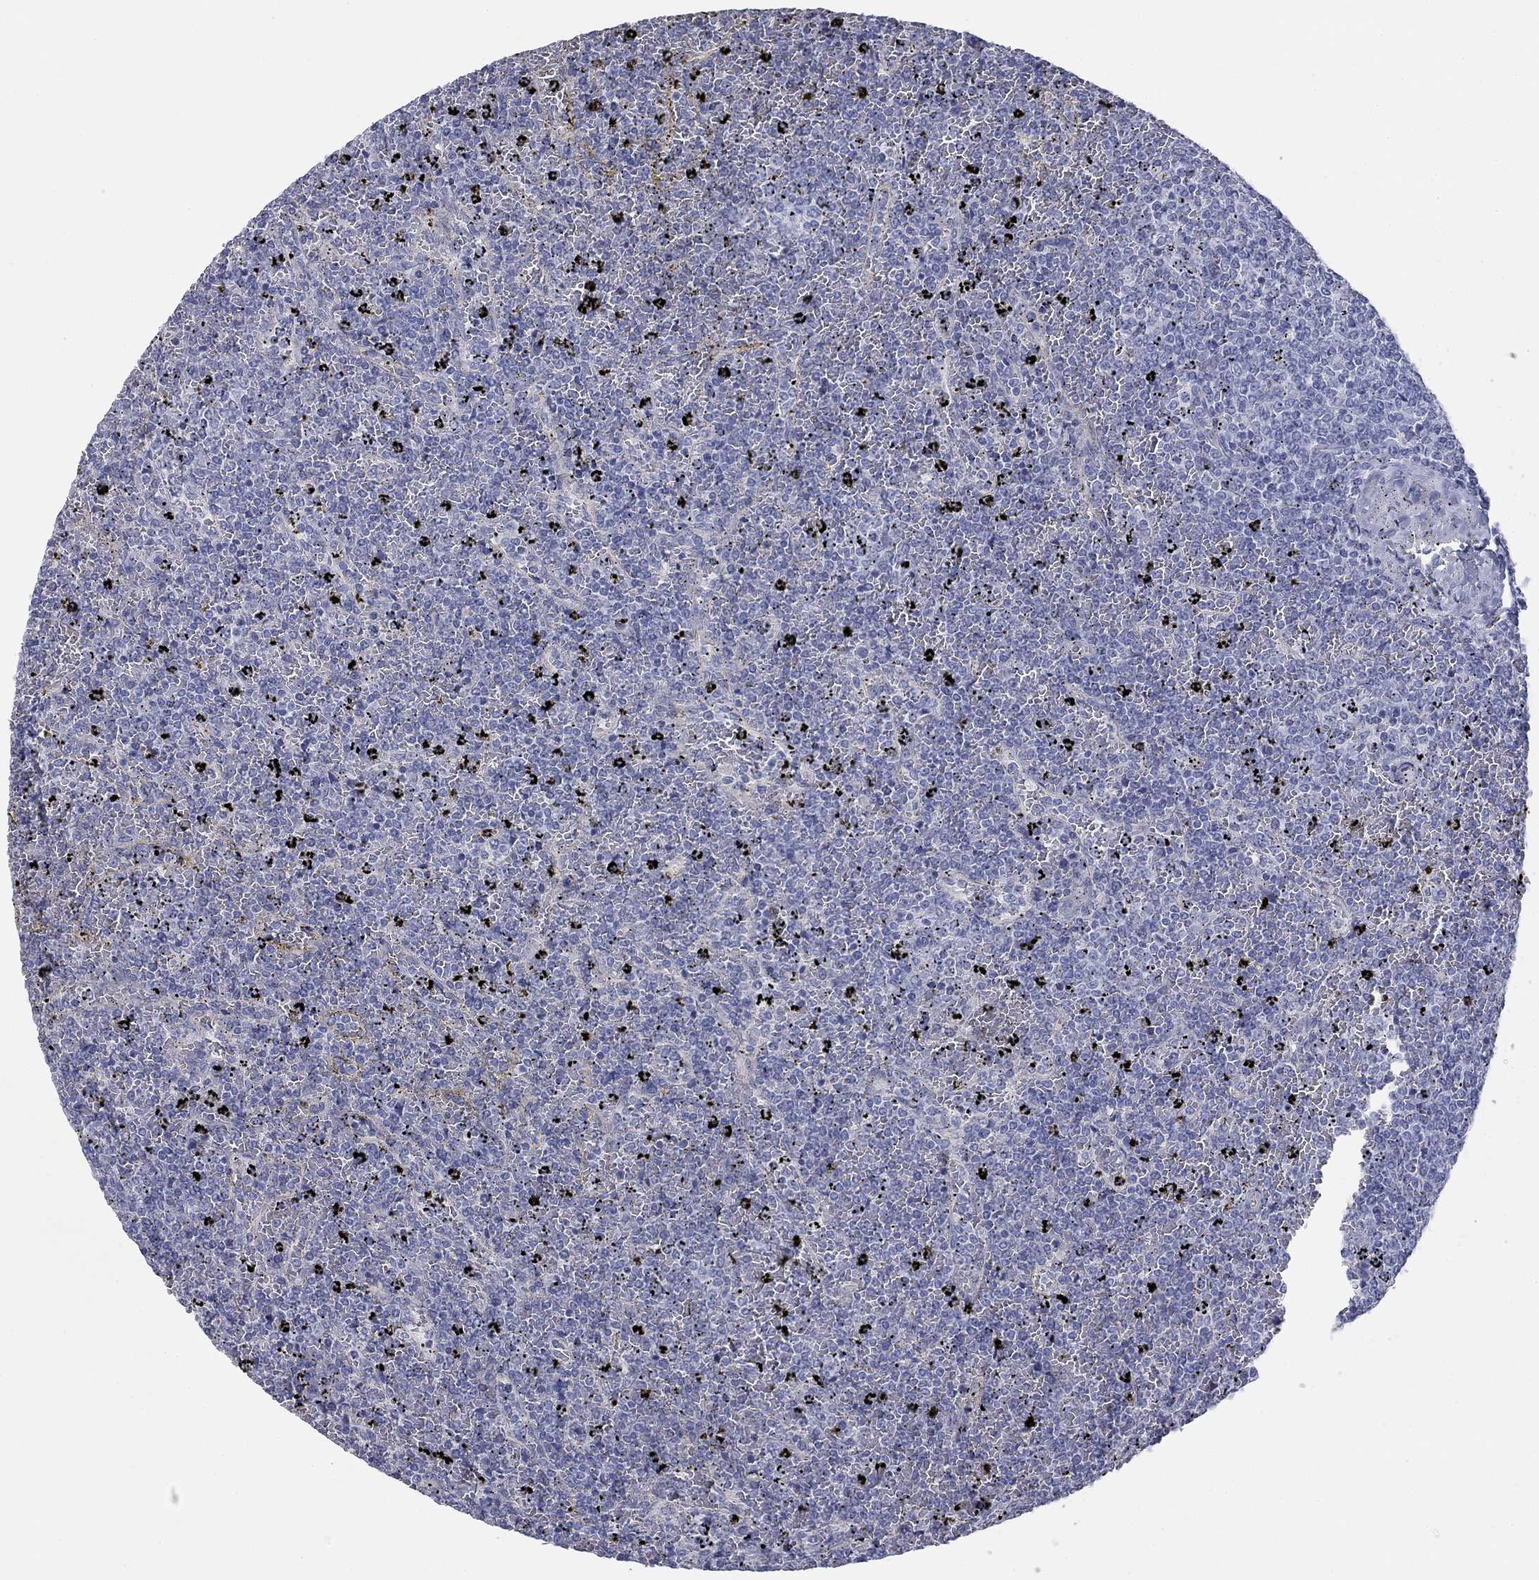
{"staining": {"intensity": "negative", "quantity": "none", "location": "none"}, "tissue": "lymphoma", "cell_type": "Tumor cells", "image_type": "cancer", "snomed": [{"axis": "morphology", "description": "Malignant lymphoma, non-Hodgkin's type, Low grade"}, {"axis": "topography", "description": "Spleen"}], "caption": "Histopathology image shows no protein expression in tumor cells of lymphoma tissue. (Brightfield microscopy of DAB (3,3'-diaminobenzidine) immunohistochemistry at high magnification).", "gene": "APOC3", "patient": {"sex": "female", "age": 77}}